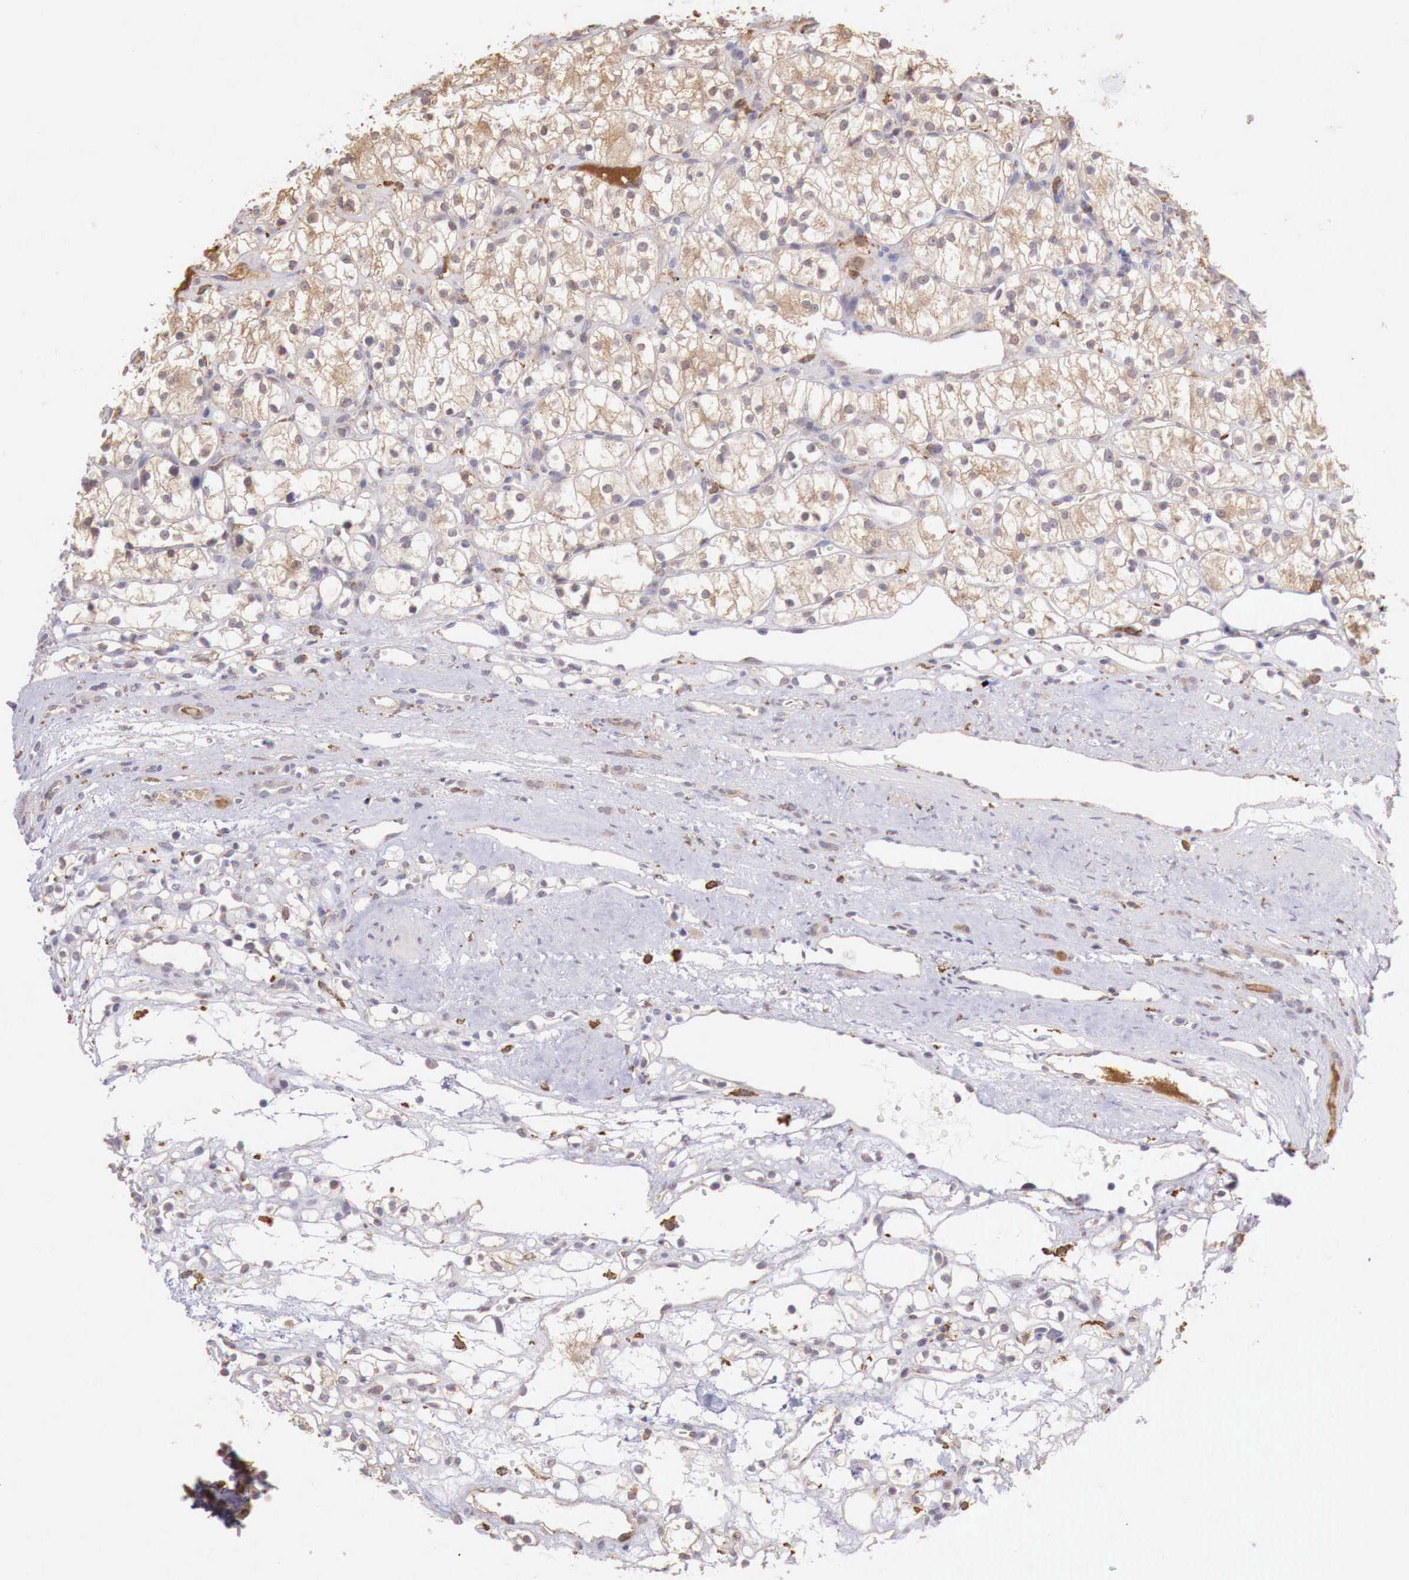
{"staining": {"intensity": "weak", "quantity": "25%-75%", "location": "cytoplasmic/membranous"}, "tissue": "renal cancer", "cell_type": "Tumor cells", "image_type": "cancer", "snomed": [{"axis": "morphology", "description": "Adenocarcinoma, NOS"}, {"axis": "topography", "description": "Kidney"}], "caption": "Human renal adenocarcinoma stained for a protein (brown) reveals weak cytoplasmic/membranous positive staining in about 25%-75% of tumor cells.", "gene": "CHRDL1", "patient": {"sex": "female", "age": 60}}